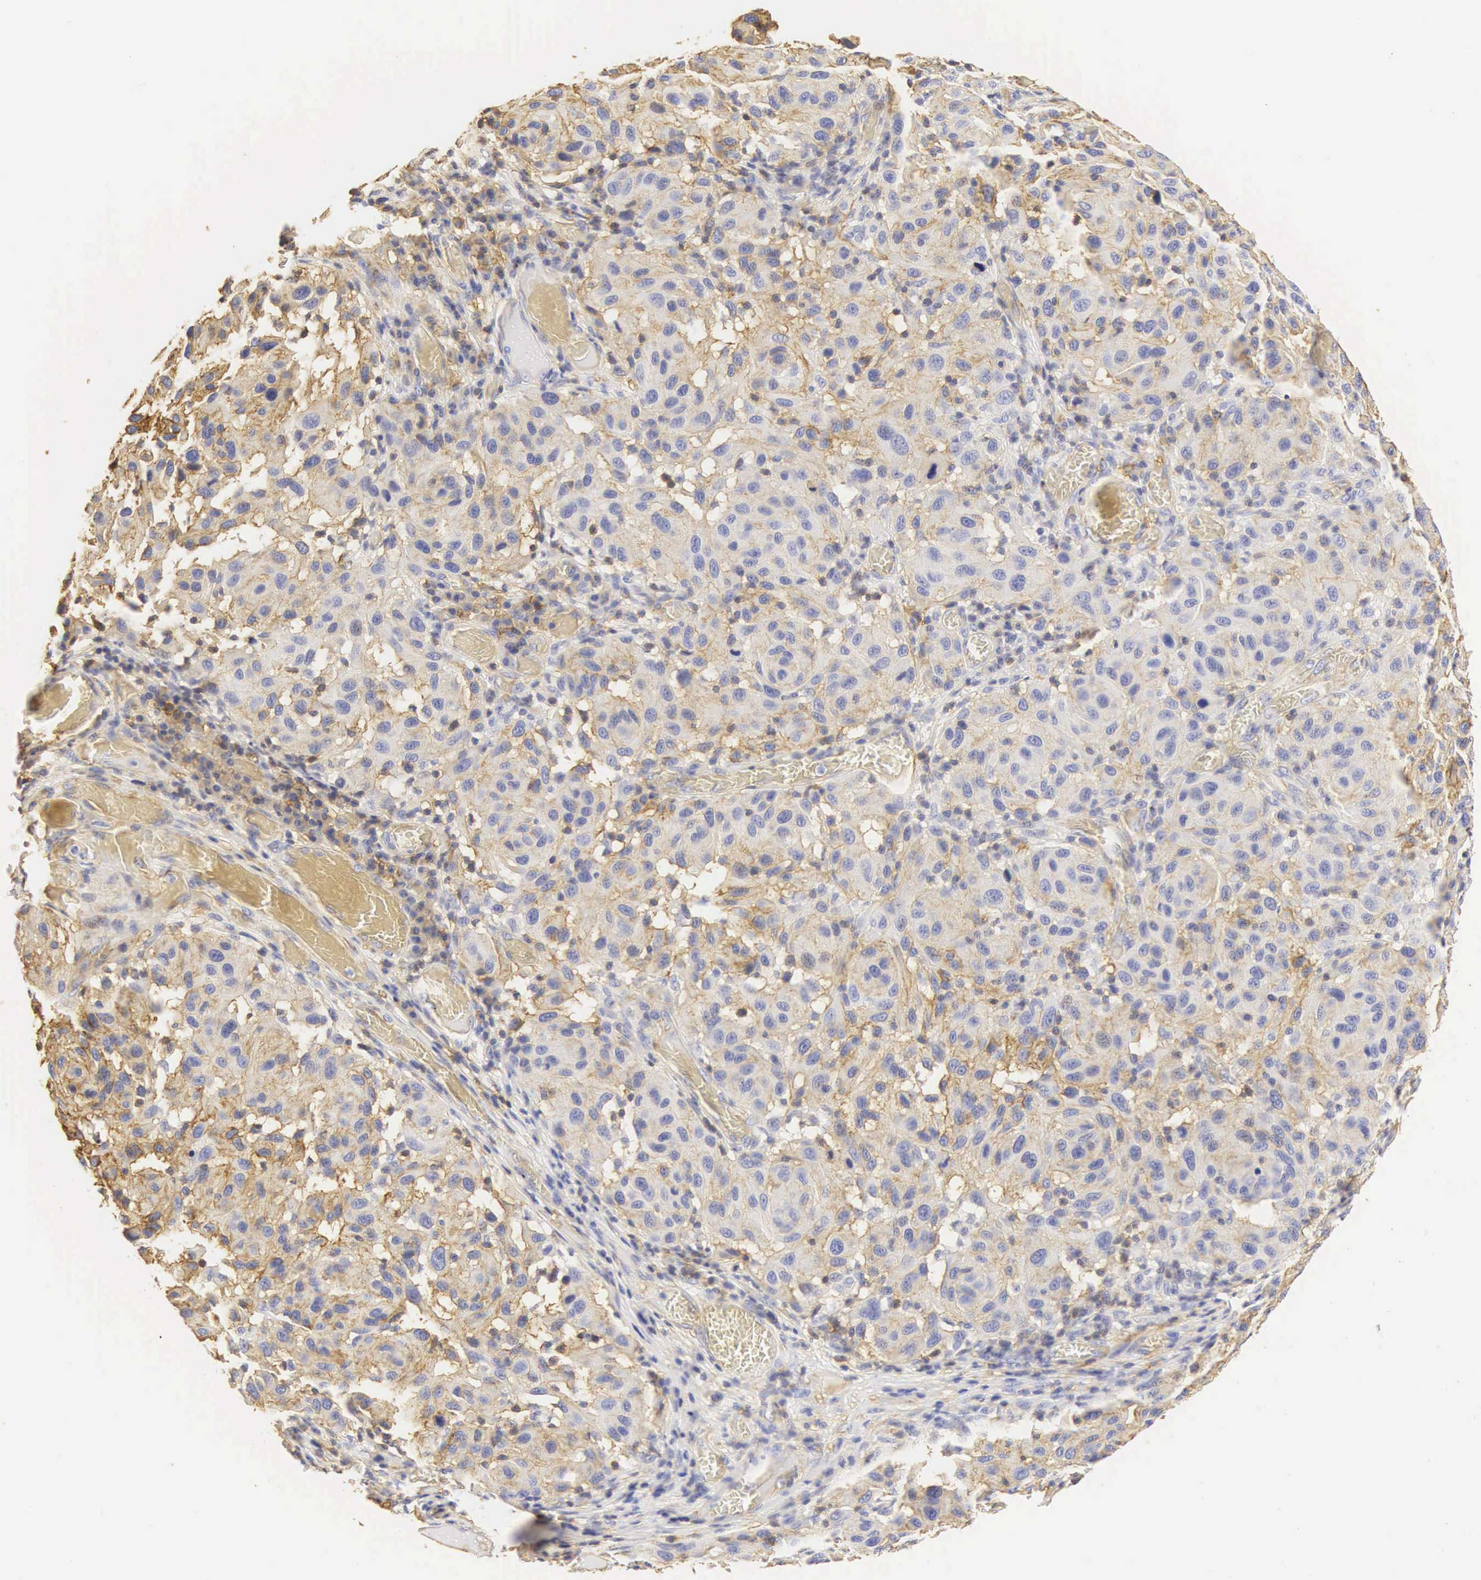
{"staining": {"intensity": "weak", "quantity": "<25%", "location": "cytoplasmic/membranous"}, "tissue": "melanoma", "cell_type": "Tumor cells", "image_type": "cancer", "snomed": [{"axis": "morphology", "description": "Malignant melanoma, NOS"}, {"axis": "topography", "description": "Skin"}], "caption": "This is a image of immunohistochemistry staining of malignant melanoma, which shows no positivity in tumor cells.", "gene": "CD99", "patient": {"sex": "female", "age": 77}}